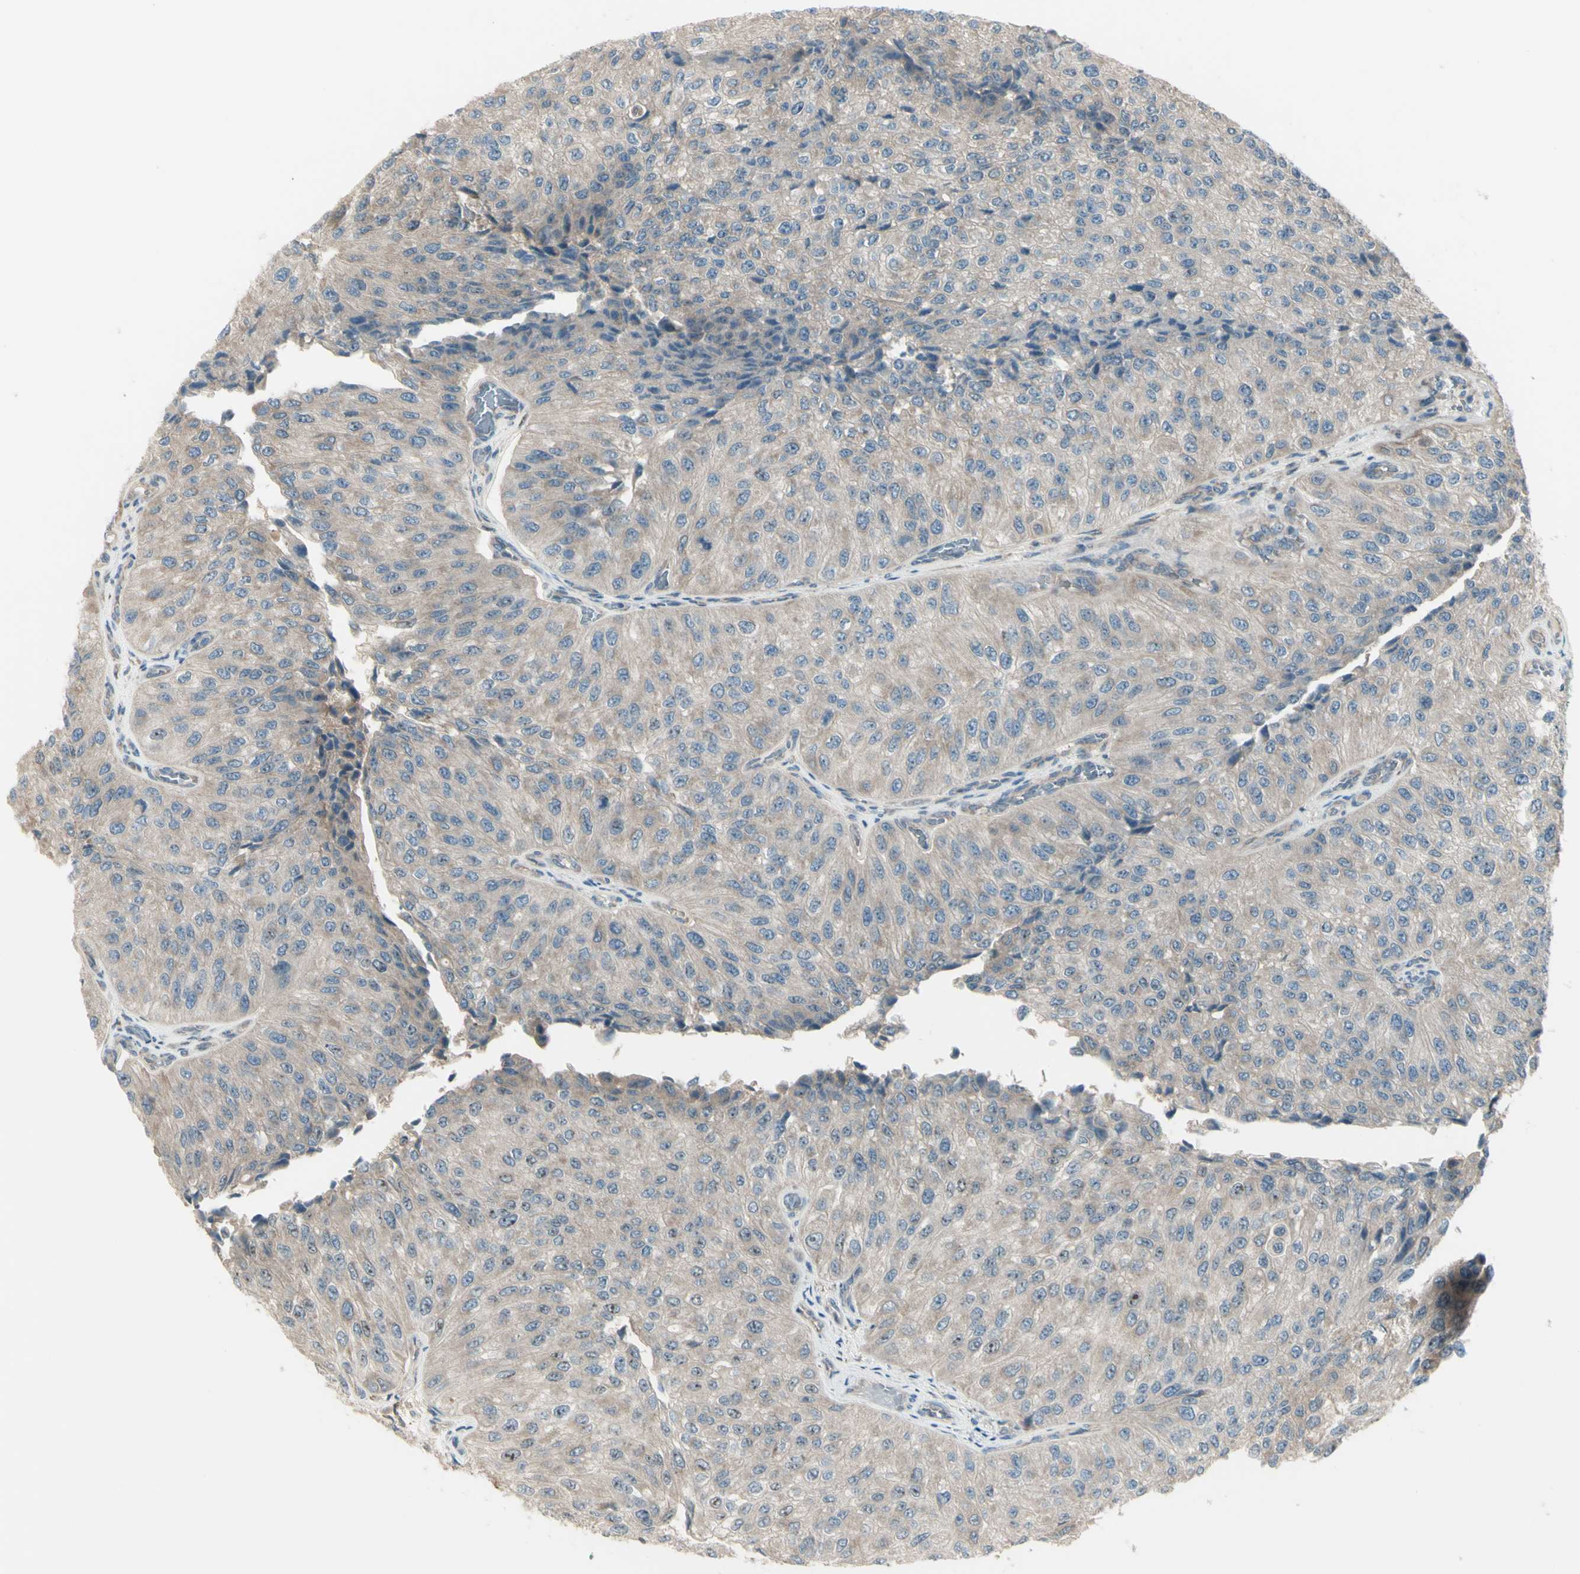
{"staining": {"intensity": "weak", "quantity": ">75%", "location": "cytoplasmic/membranous"}, "tissue": "urothelial cancer", "cell_type": "Tumor cells", "image_type": "cancer", "snomed": [{"axis": "morphology", "description": "Urothelial carcinoma, High grade"}, {"axis": "topography", "description": "Kidney"}, {"axis": "topography", "description": "Urinary bladder"}], "caption": "Immunohistochemical staining of human urothelial cancer displays low levels of weak cytoplasmic/membranous protein staining in about >75% of tumor cells.", "gene": "NAXD", "patient": {"sex": "male", "age": 77}}